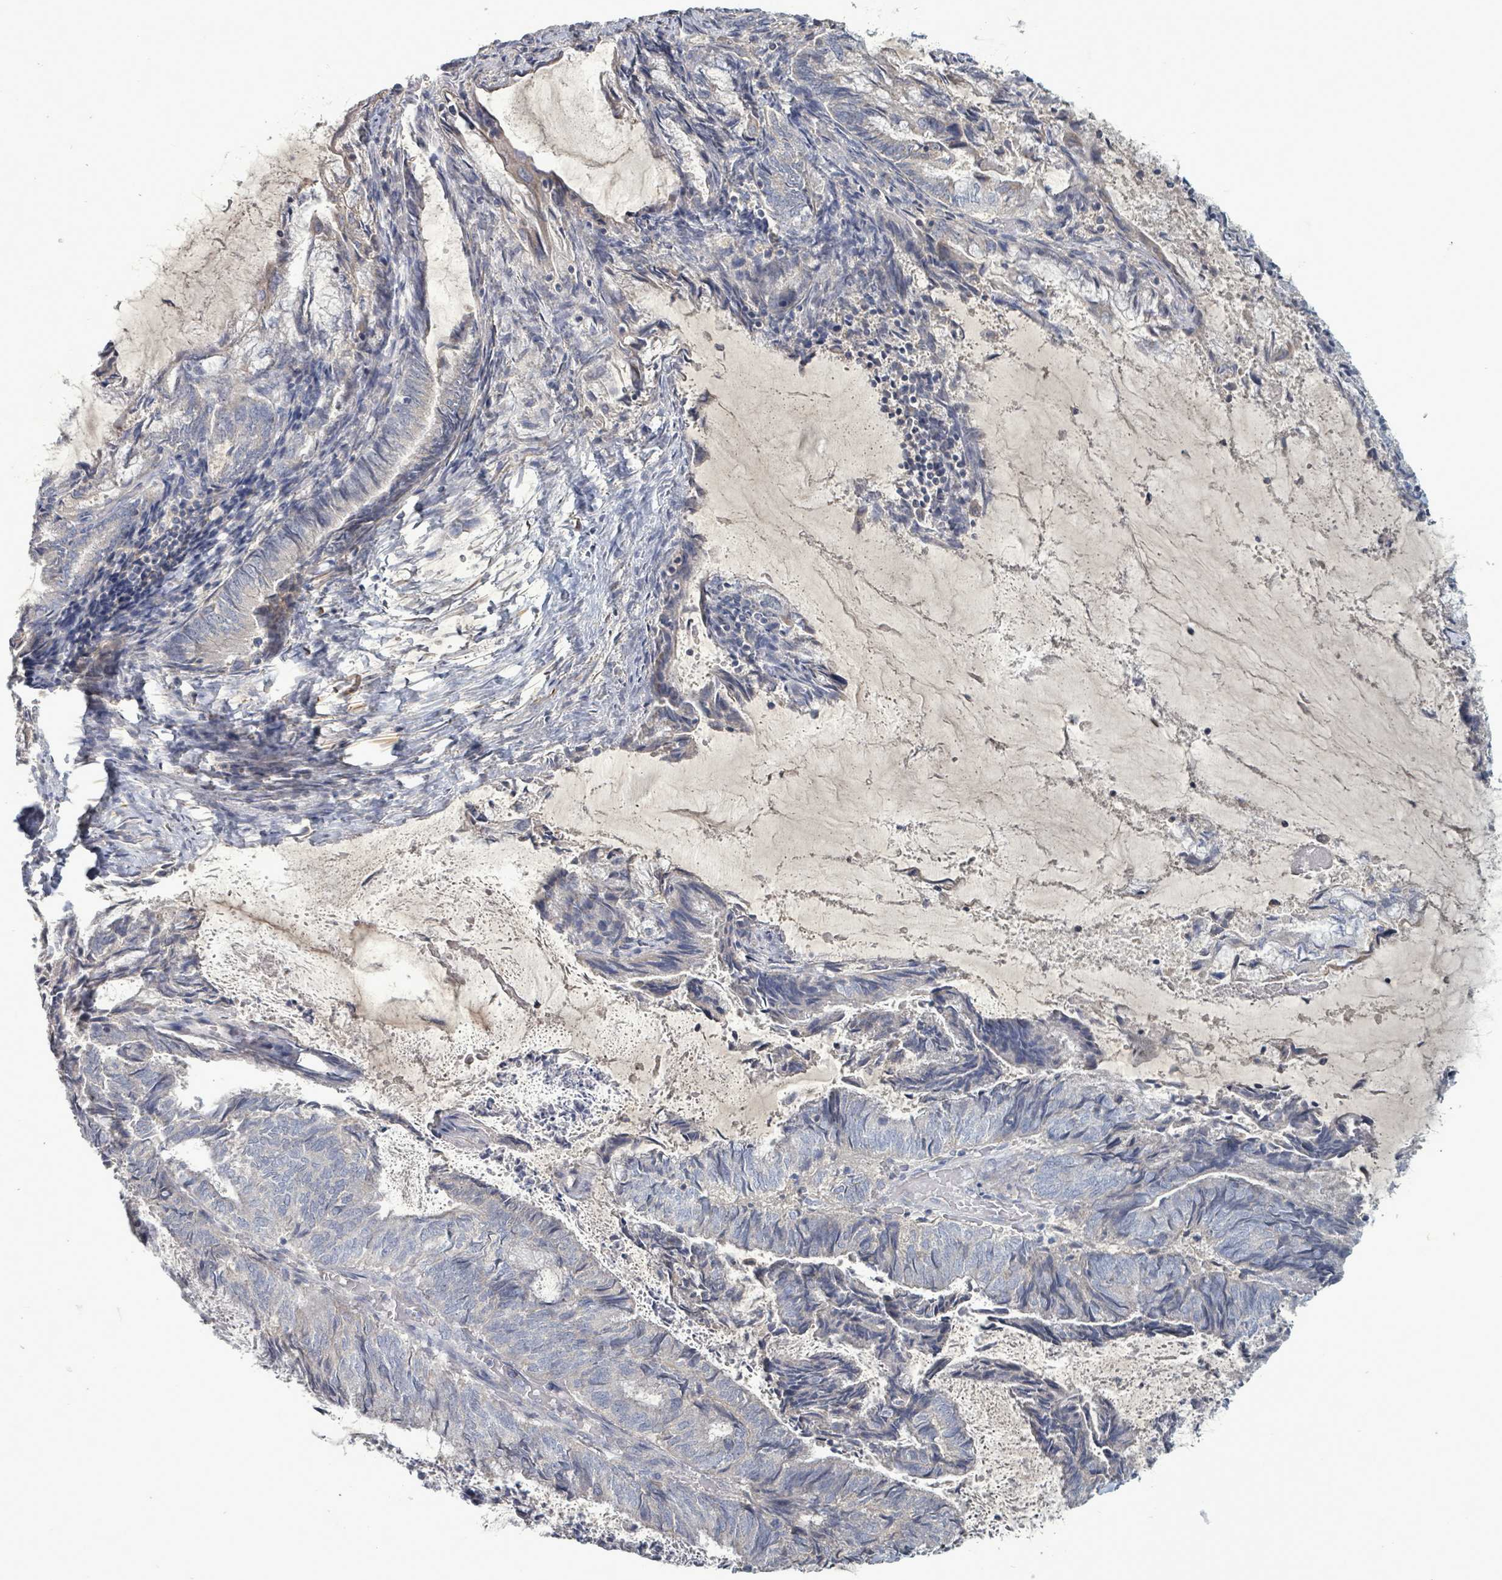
{"staining": {"intensity": "negative", "quantity": "none", "location": "none"}, "tissue": "endometrial cancer", "cell_type": "Tumor cells", "image_type": "cancer", "snomed": [{"axis": "morphology", "description": "Adenocarcinoma, NOS"}, {"axis": "topography", "description": "Endometrium"}], "caption": "The photomicrograph demonstrates no staining of tumor cells in adenocarcinoma (endometrial).", "gene": "ARGFX", "patient": {"sex": "female", "age": 80}}